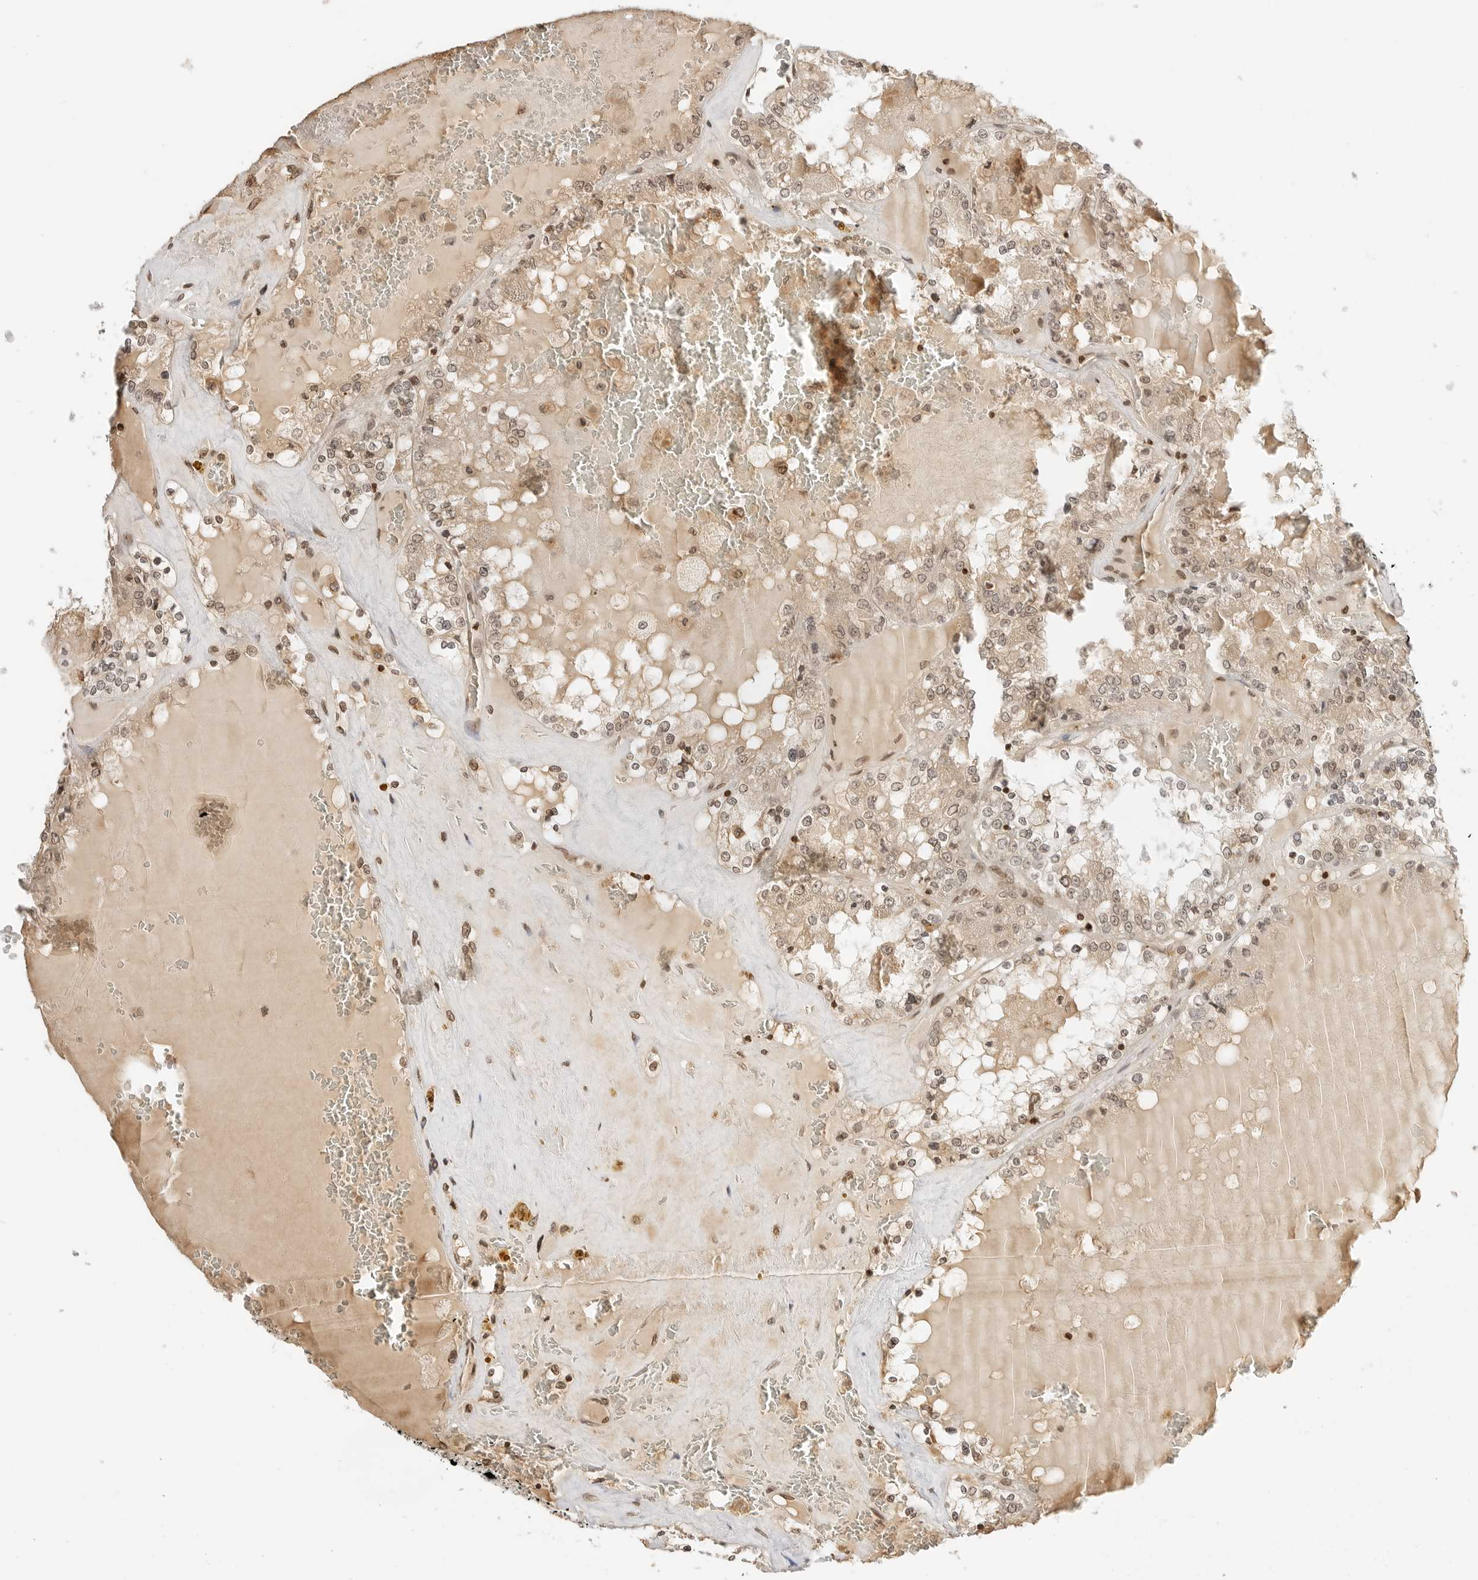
{"staining": {"intensity": "weak", "quantity": ">75%", "location": "nuclear"}, "tissue": "renal cancer", "cell_type": "Tumor cells", "image_type": "cancer", "snomed": [{"axis": "morphology", "description": "Adenocarcinoma, NOS"}, {"axis": "topography", "description": "Kidney"}], "caption": "Human renal adenocarcinoma stained with a protein marker reveals weak staining in tumor cells.", "gene": "POLH", "patient": {"sex": "female", "age": 56}}